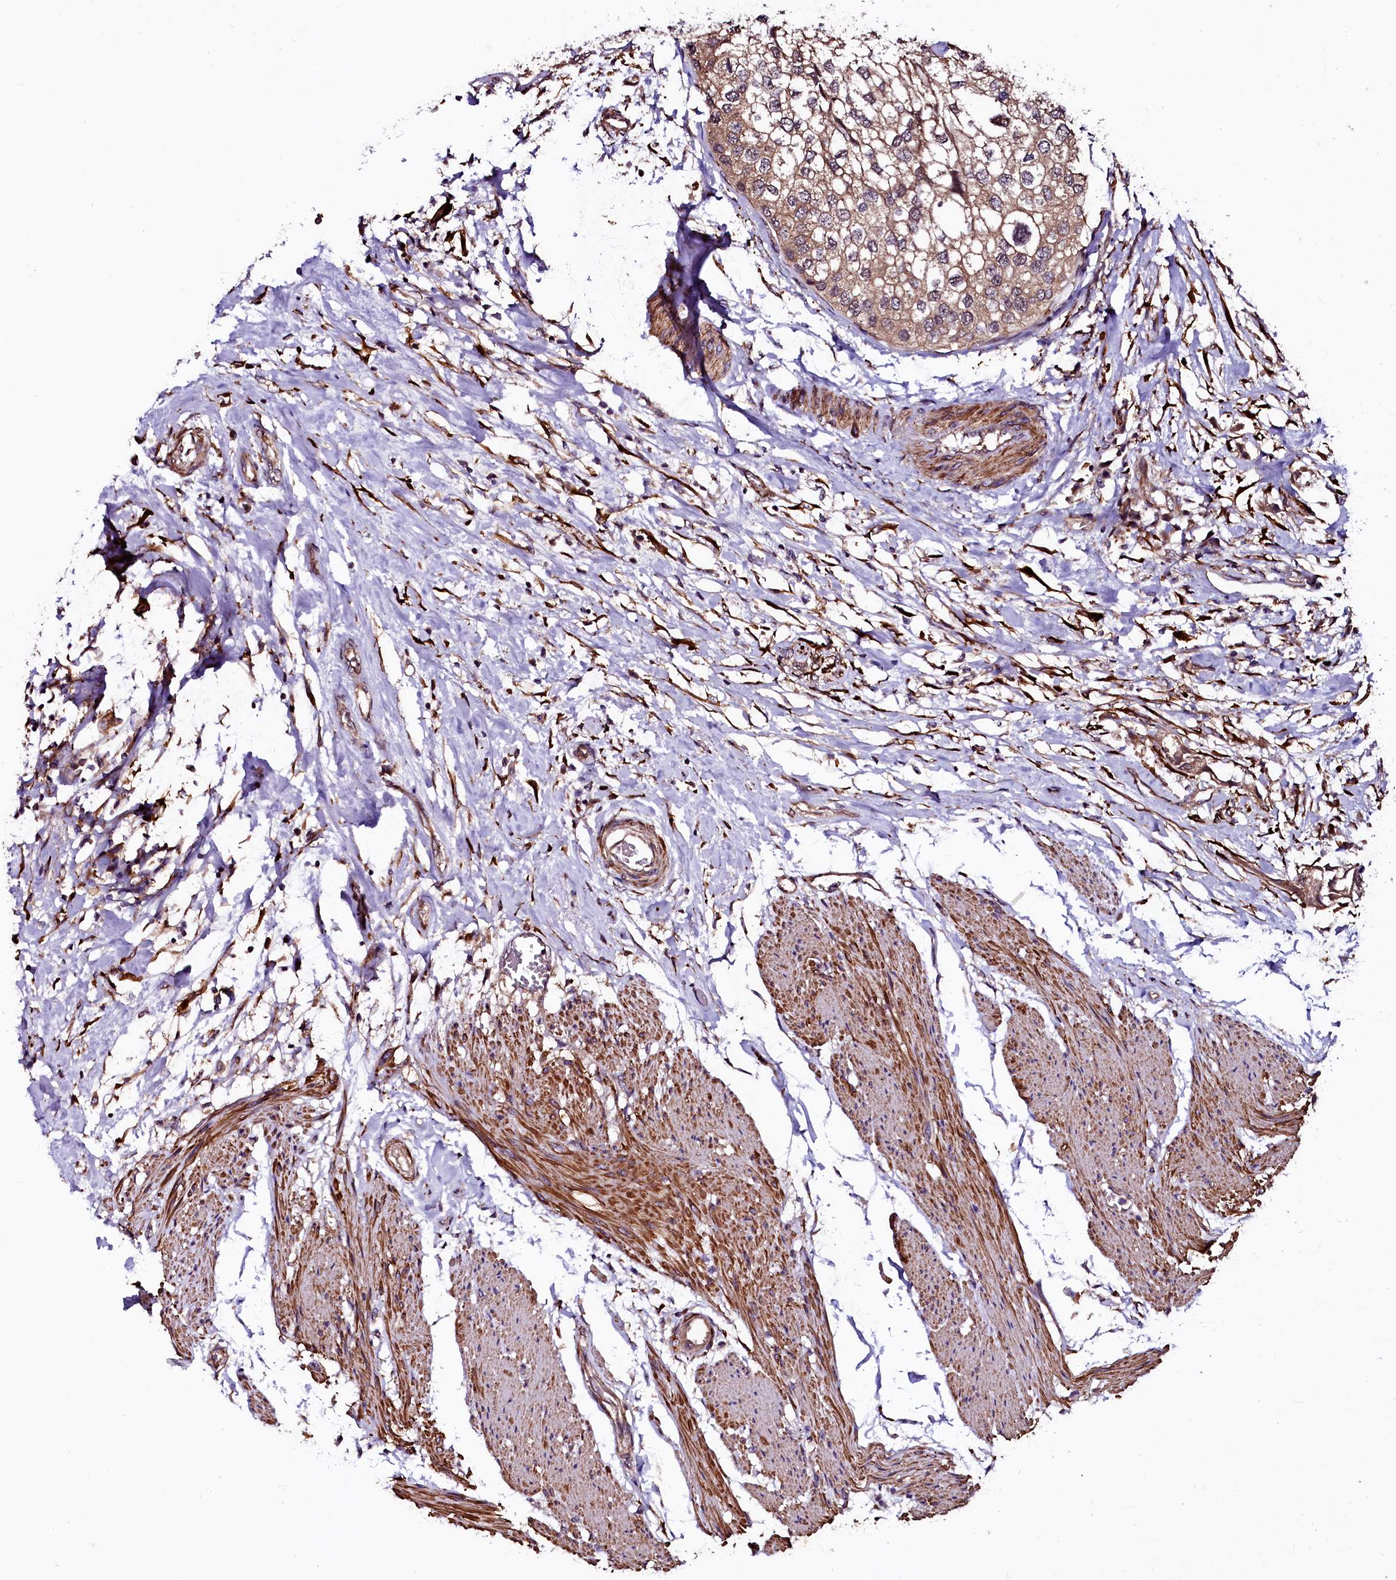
{"staining": {"intensity": "moderate", "quantity": ">75%", "location": "cytoplasmic/membranous"}, "tissue": "urothelial cancer", "cell_type": "Tumor cells", "image_type": "cancer", "snomed": [{"axis": "morphology", "description": "Urothelial carcinoma, High grade"}, {"axis": "topography", "description": "Urinary bladder"}], "caption": "Moderate cytoplasmic/membranous staining is seen in about >75% of tumor cells in urothelial cancer.", "gene": "N4BP1", "patient": {"sex": "male", "age": 64}}